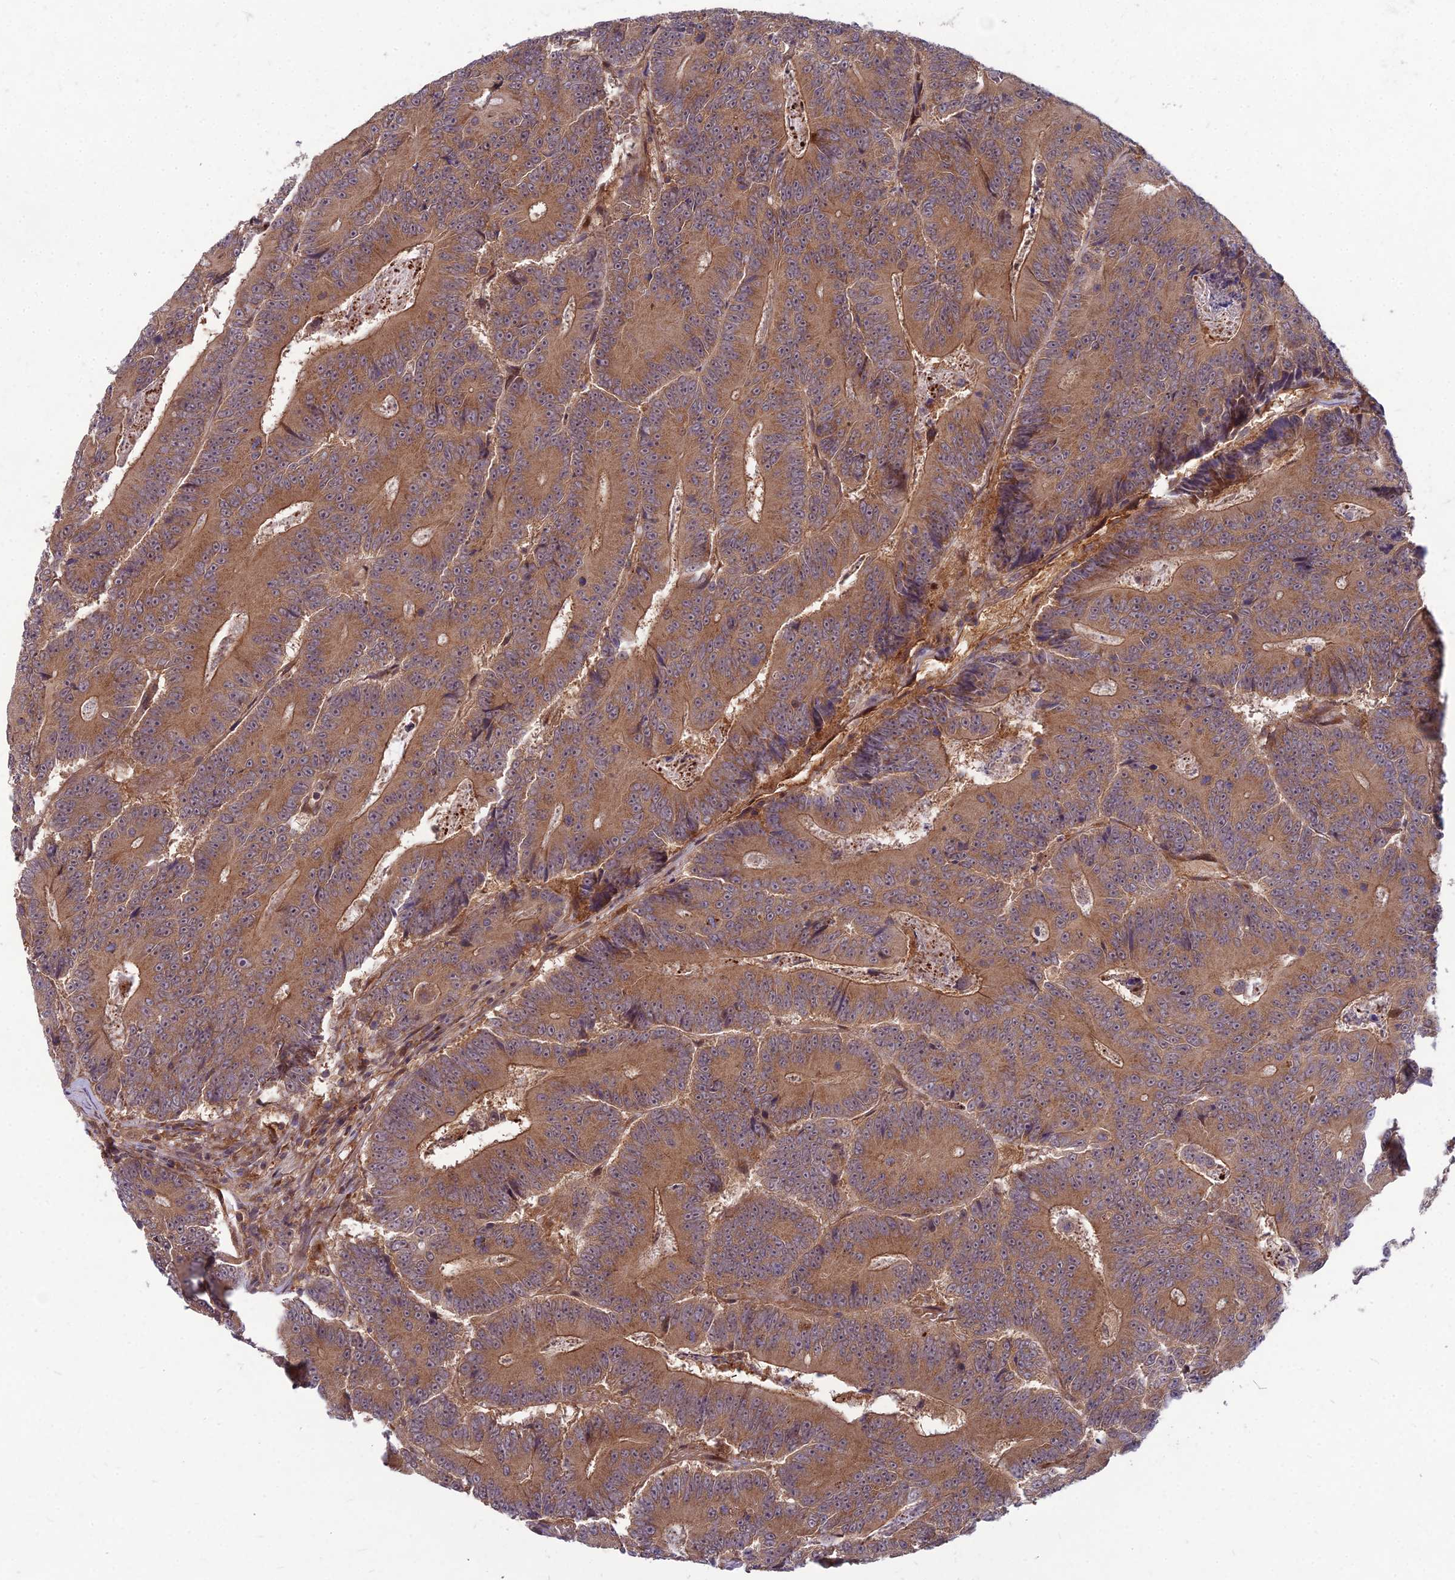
{"staining": {"intensity": "moderate", "quantity": ">75%", "location": "cytoplasmic/membranous"}, "tissue": "colorectal cancer", "cell_type": "Tumor cells", "image_type": "cancer", "snomed": [{"axis": "morphology", "description": "Adenocarcinoma, NOS"}, {"axis": "topography", "description": "Colon"}], "caption": "Tumor cells show moderate cytoplasmic/membranous positivity in about >75% of cells in adenocarcinoma (colorectal).", "gene": "MFSD8", "patient": {"sex": "male", "age": 83}}